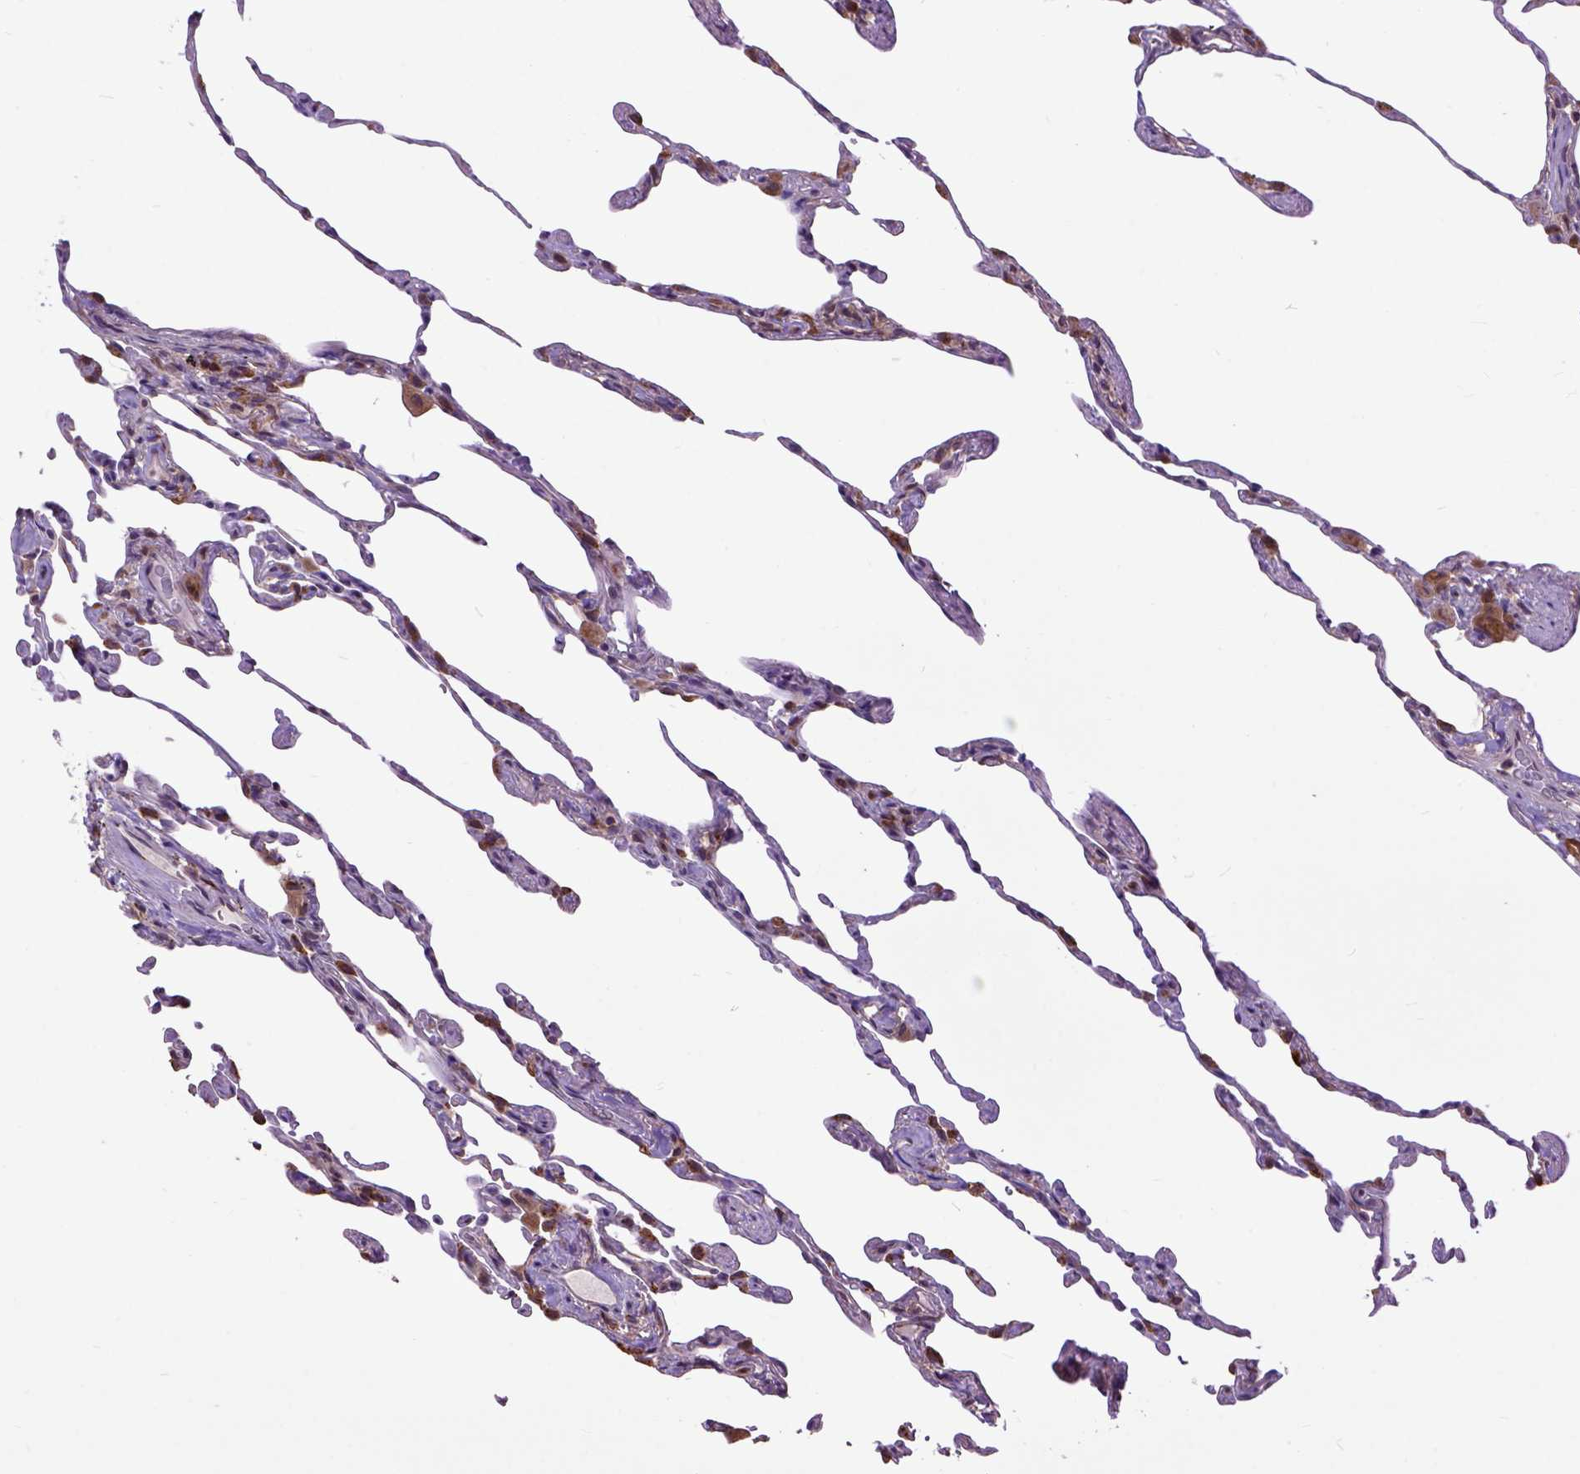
{"staining": {"intensity": "strong", "quantity": "25%-75%", "location": "cytoplasmic/membranous"}, "tissue": "lung", "cell_type": "Alveolar cells", "image_type": "normal", "snomed": [{"axis": "morphology", "description": "Normal tissue, NOS"}, {"axis": "topography", "description": "Lung"}], "caption": "Immunohistochemistry (IHC) staining of unremarkable lung, which reveals high levels of strong cytoplasmic/membranous expression in about 25%-75% of alveolar cells indicating strong cytoplasmic/membranous protein staining. The staining was performed using DAB (brown) for protein detection and nuclei were counterstained in hematoxylin (blue).", "gene": "ARL1", "patient": {"sex": "female", "age": 57}}